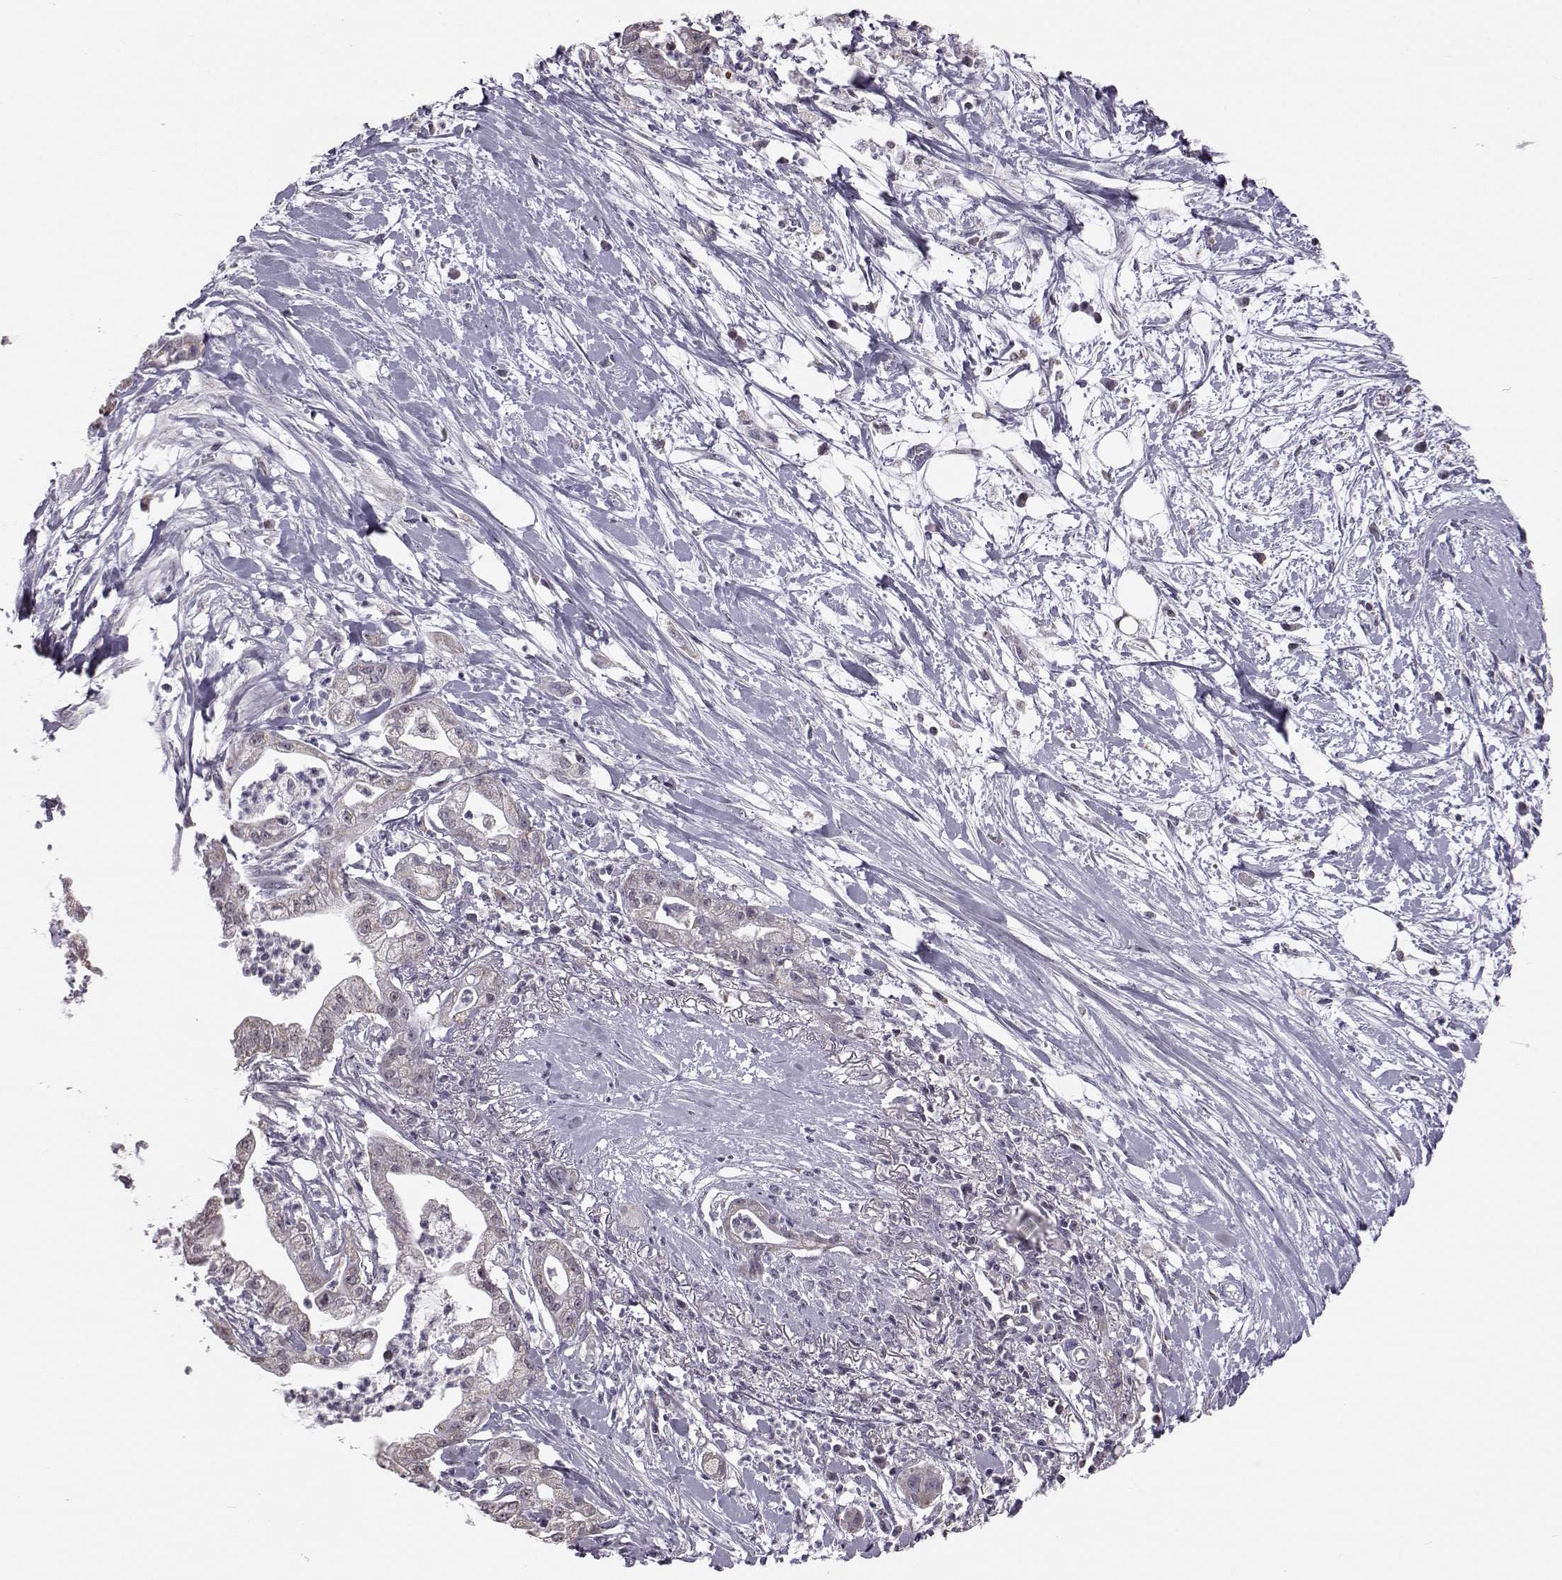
{"staining": {"intensity": "weak", "quantity": "<25%", "location": "cytoplasmic/membranous"}, "tissue": "pancreatic cancer", "cell_type": "Tumor cells", "image_type": "cancer", "snomed": [{"axis": "morphology", "description": "Normal tissue, NOS"}, {"axis": "morphology", "description": "Adenocarcinoma, NOS"}, {"axis": "topography", "description": "Lymph node"}, {"axis": "topography", "description": "Pancreas"}], "caption": "The histopathology image displays no significant expression in tumor cells of pancreatic cancer. (DAB immunohistochemistry (IHC), high magnification).", "gene": "ALDH3A1", "patient": {"sex": "female", "age": 58}}